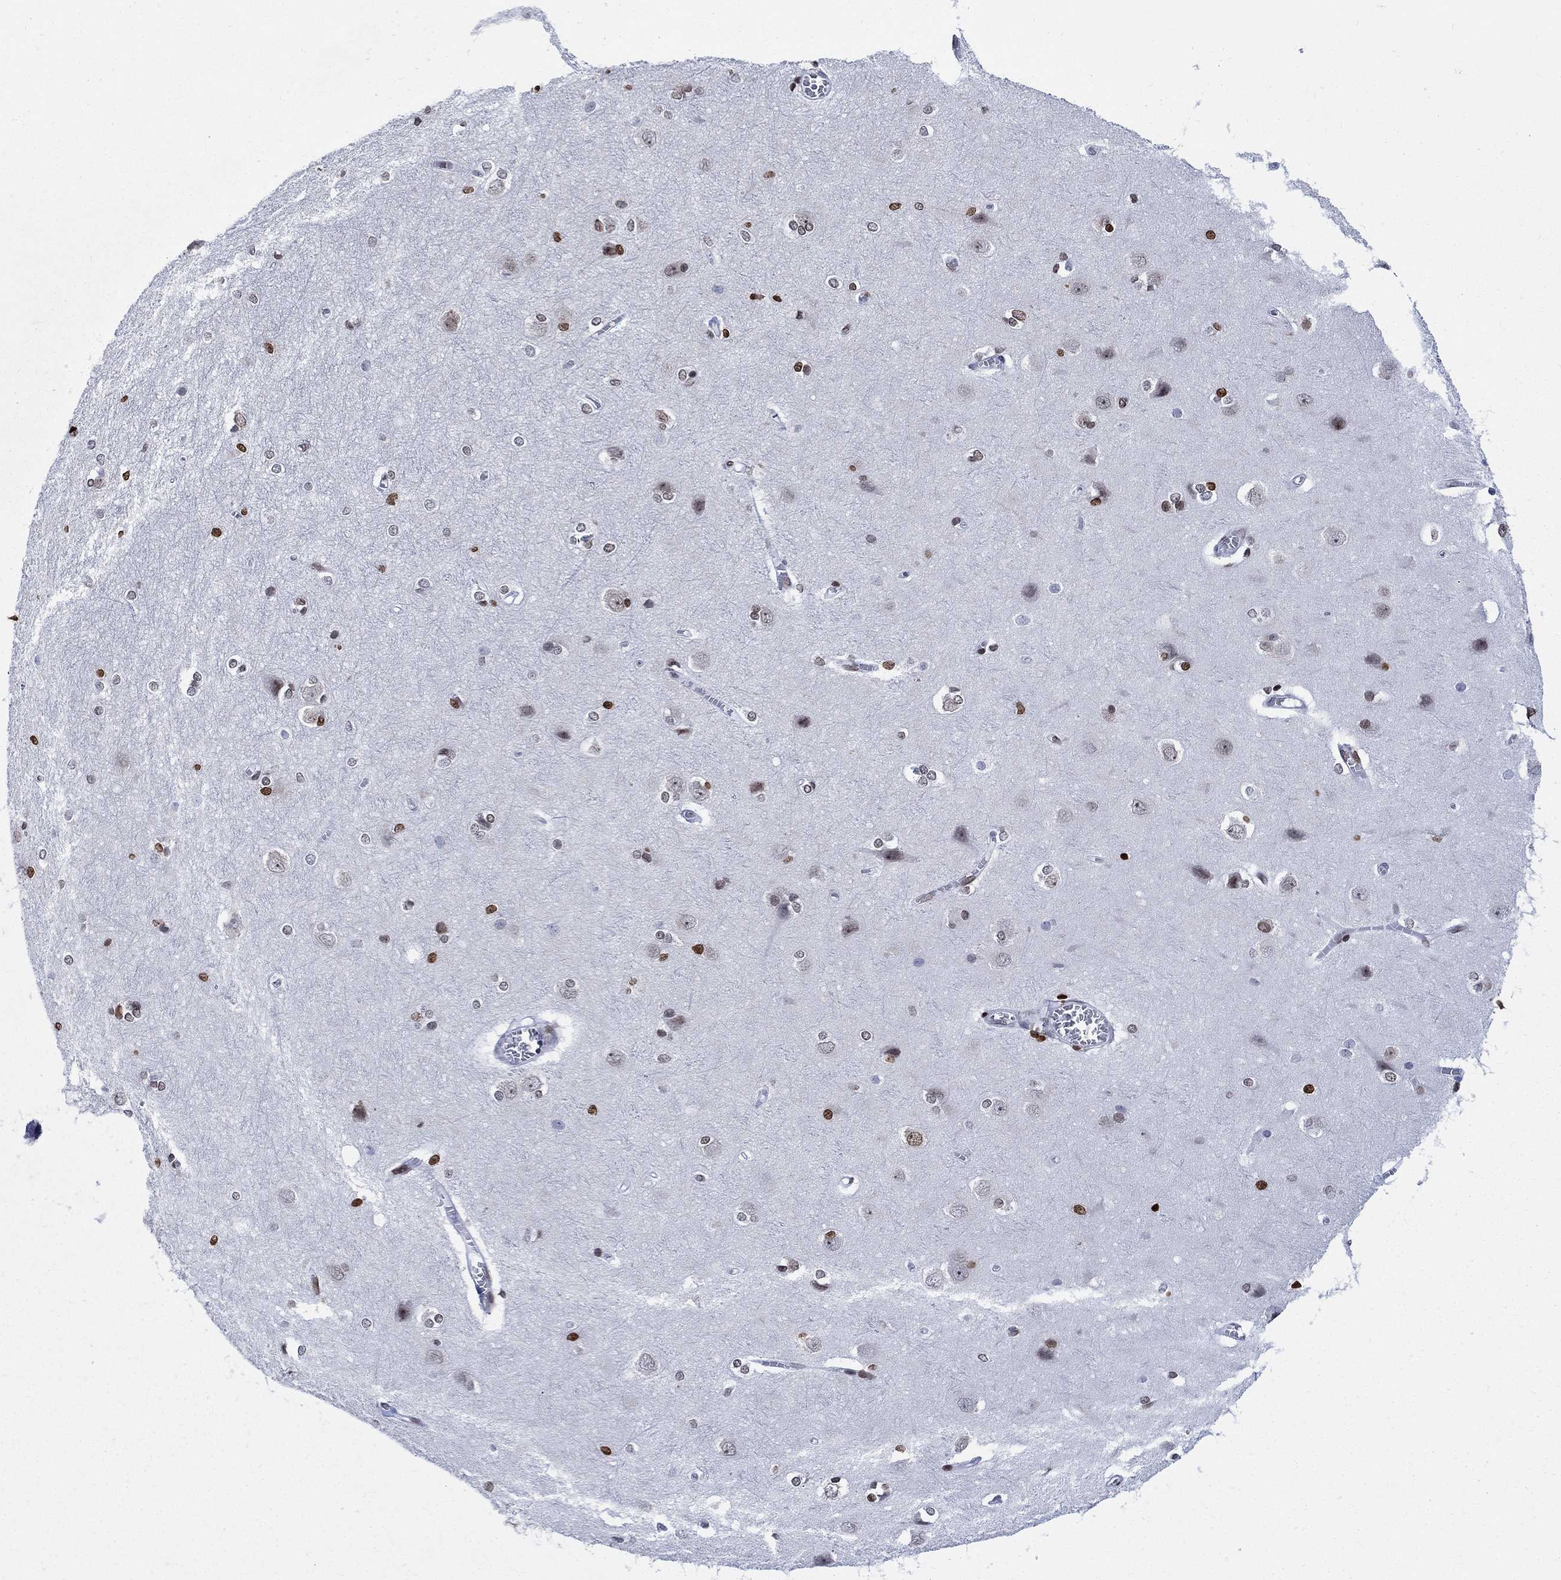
{"staining": {"intensity": "negative", "quantity": "none", "location": "none"}, "tissue": "cerebral cortex", "cell_type": "Endothelial cells", "image_type": "normal", "snomed": [{"axis": "morphology", "description": "Normal tissue, NOS"}, {"axis": "topography", "description": "Cerebral cortex"}], "caption": "Photomicrograph shows no protein expression in endothelial cells of benign cerebral cortex. (Stains: DAB (3,3'-diaminobenzidine) IHC with hematoxylin counter stain, Microscopy: brightfield microscopy at high magnification).", "gene": "HMGA1", "patient": {"sex": "male", "age": 37}}